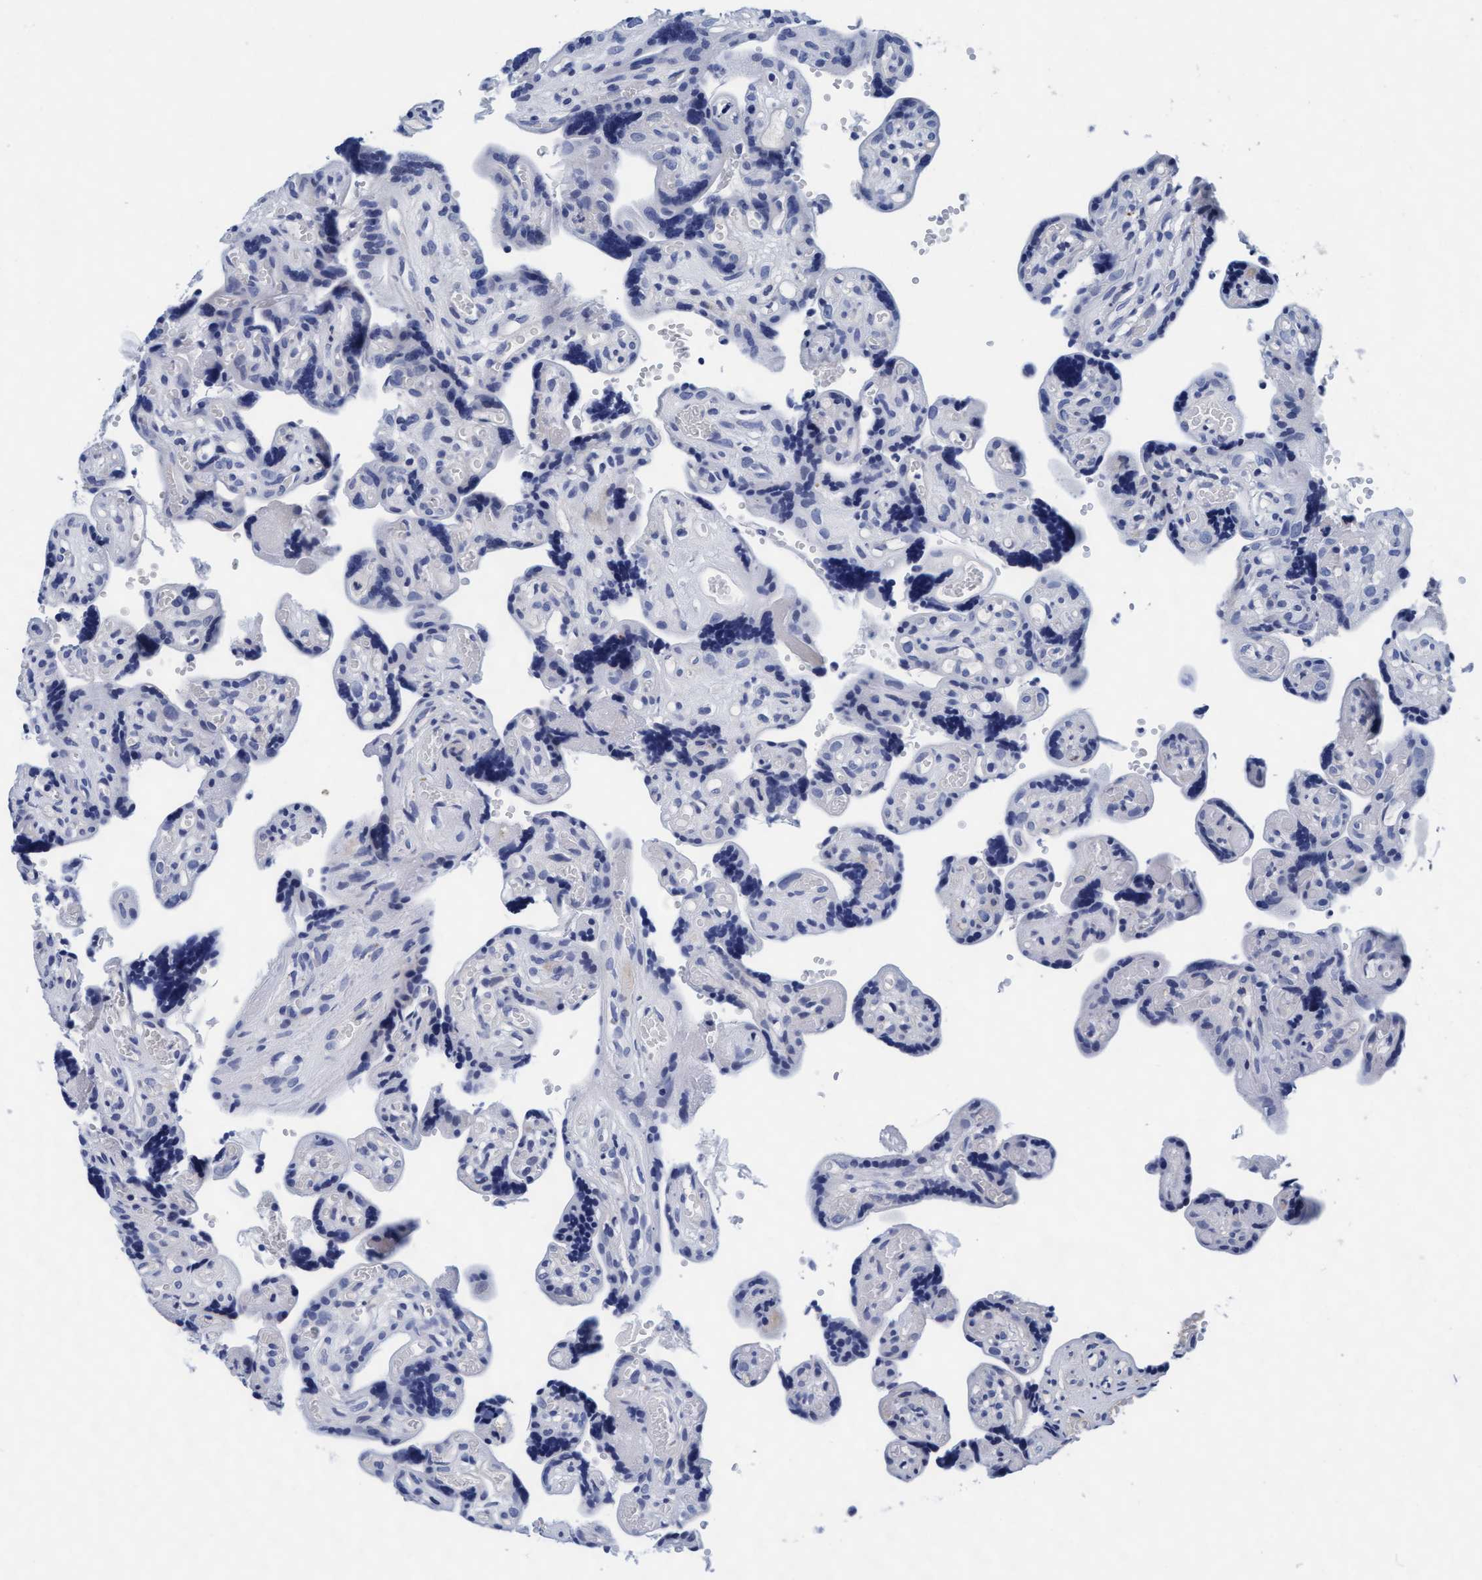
{"staining": {"intensity": "negative", "quantity": "none", "location": "none"}, "tissue": "placenta", "cell_type": "Trophoblastic cells", "image_type": "normal", "snomed": [{"axis": "morphology", "description": "Normal tissue, NOS"}, {"axis": "topography", "description": "Placenta"}], "caption": "Immunohistochemistry (IHC) image of normal placenta: placenta stained with DAB (3,3'-diaminobenzidine) demonstrates no significant protein positivity in trophoblastic cells.", "gene": "ARSG", "patient": {"sex": "female", "age": 30}}